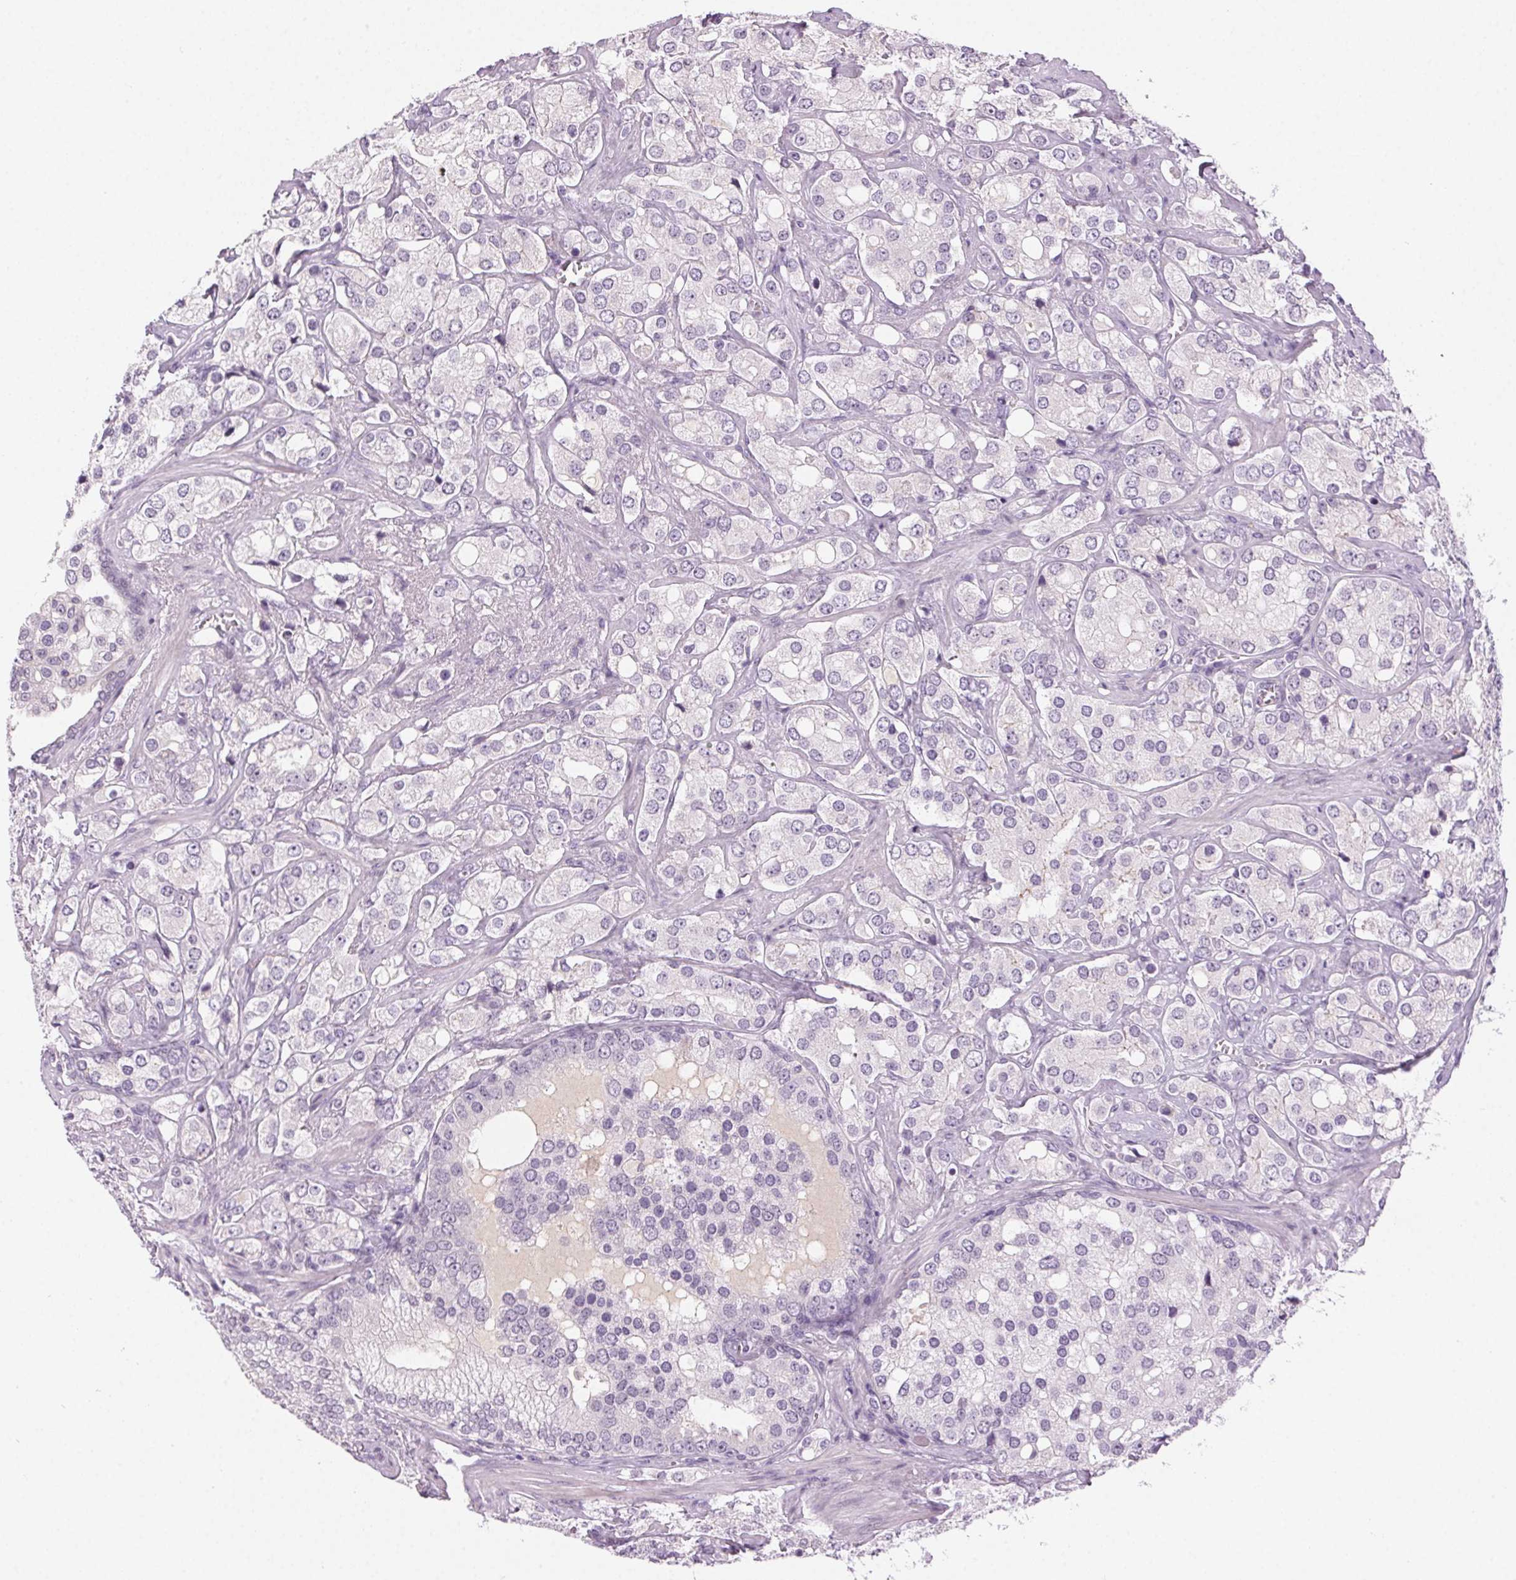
{"staining": {"intensity": "negative", "quantity": "none", "location": "none"}, "tissue": "prostate cancer", "cell_type": "Tumor cells", "image_type": "cancer", "snomed": [{"axis": "morphology", "description": "Adenocarcinoma, High grade"}, {"axis": "topography", "description": "Prostate"}], "caption": "Immunohistochemistry (IHC) of prostate cancer exhibits no staining in tumor cells.", "gene": "HSF5", "patient": {"sex": "male", "age": 67}}